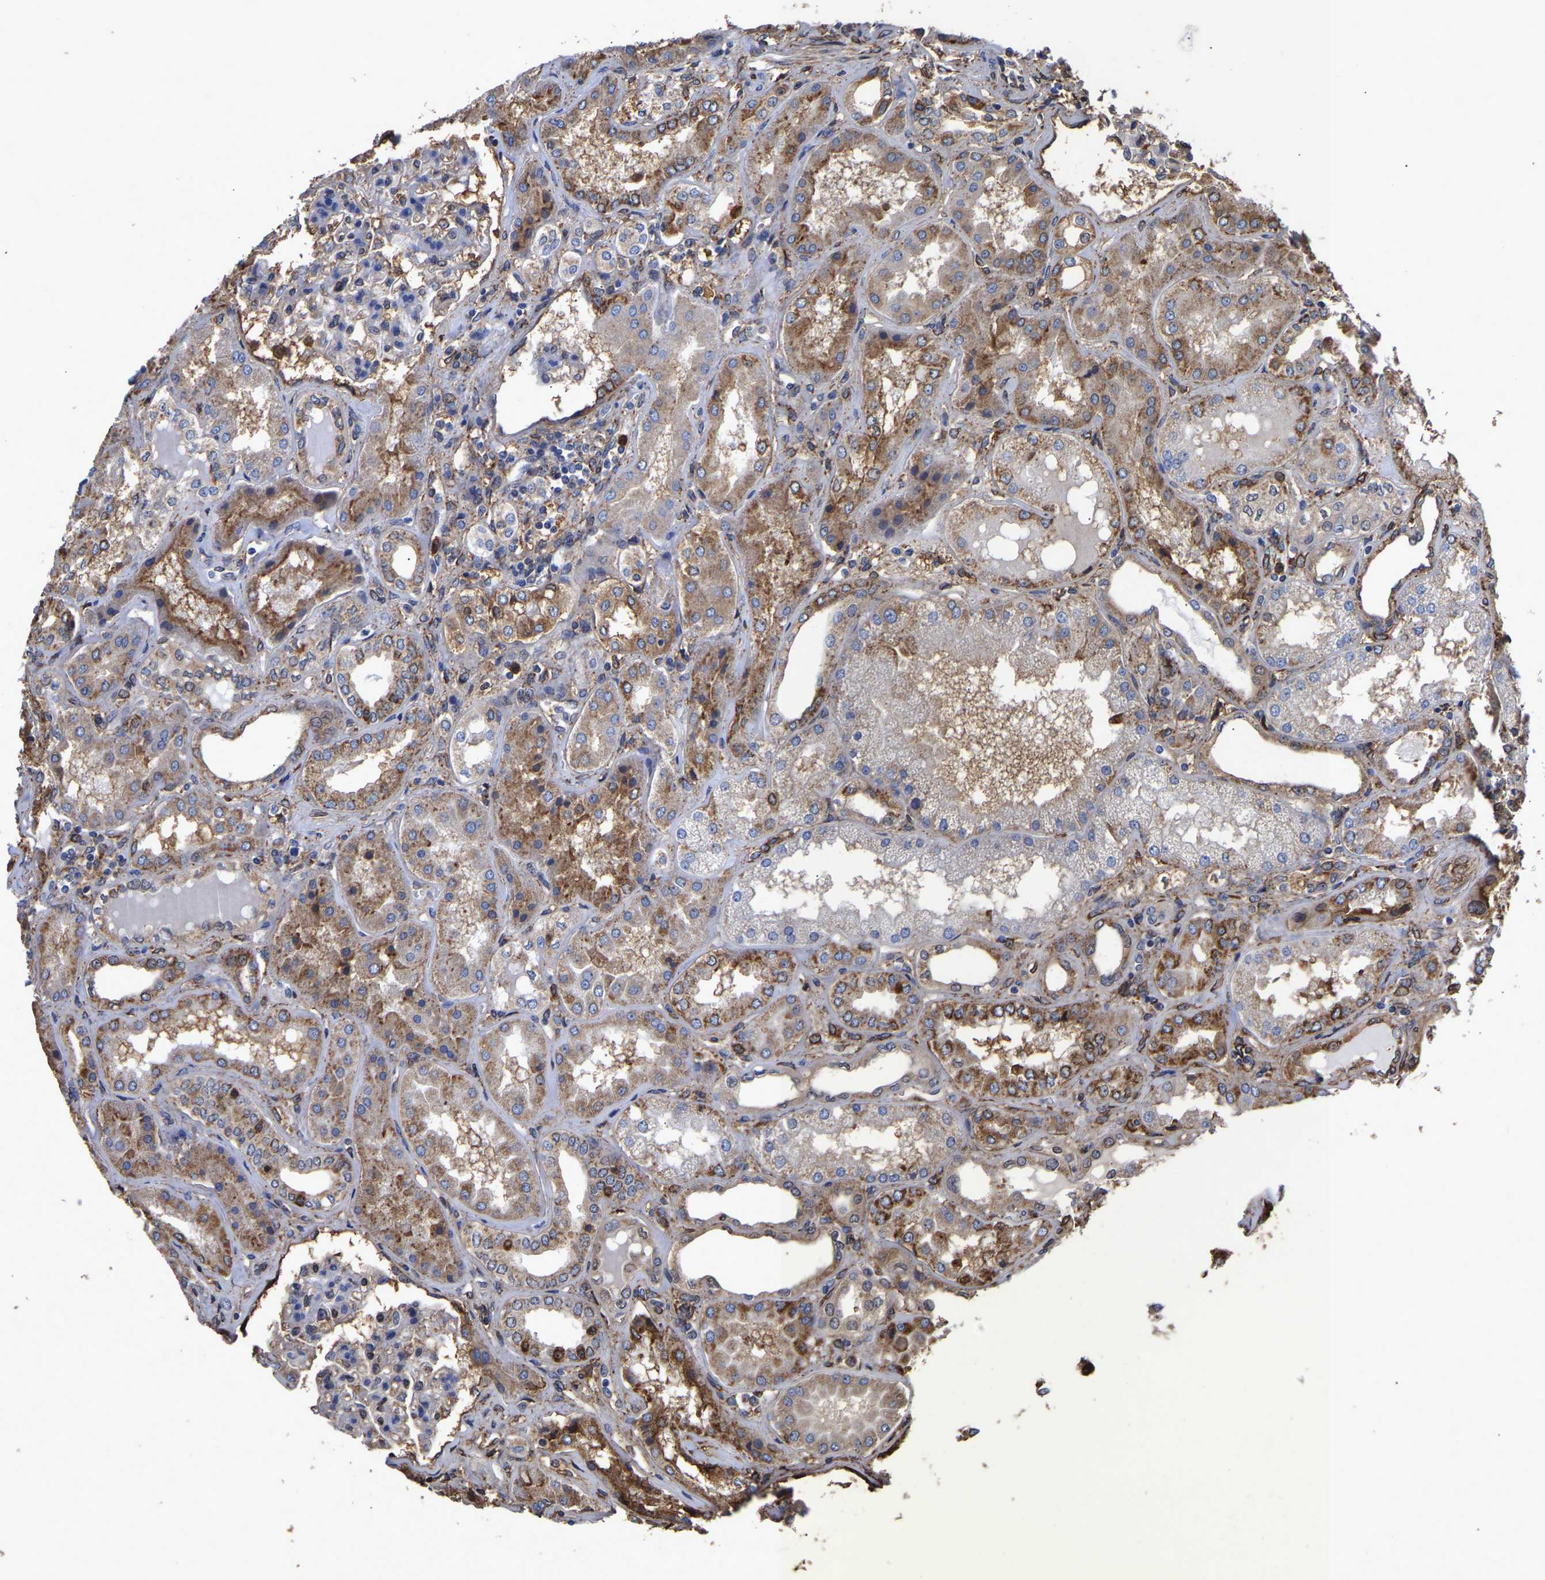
{"staining": {"intensity": "weak", "quantity": "25%-75%", "location": "cytoplasmic/membranous"}, "tissue": "kidney", "cell_type": "Cells in glomeruli", "image_type": "normal", "snomed": [{"axis": "morphology", "description": "Normal tissue, NOS"}, {"axis": "topography", "description": "Kidney"}], "caption": "DAB immunohistochemical staining of unremarkable kidney displays weak cytoplasmic/membranous protein staining in about 25%-75% of cells in glomeruli.", "gene": "LIF", "patient": {"sex": "female", "age": 56}}